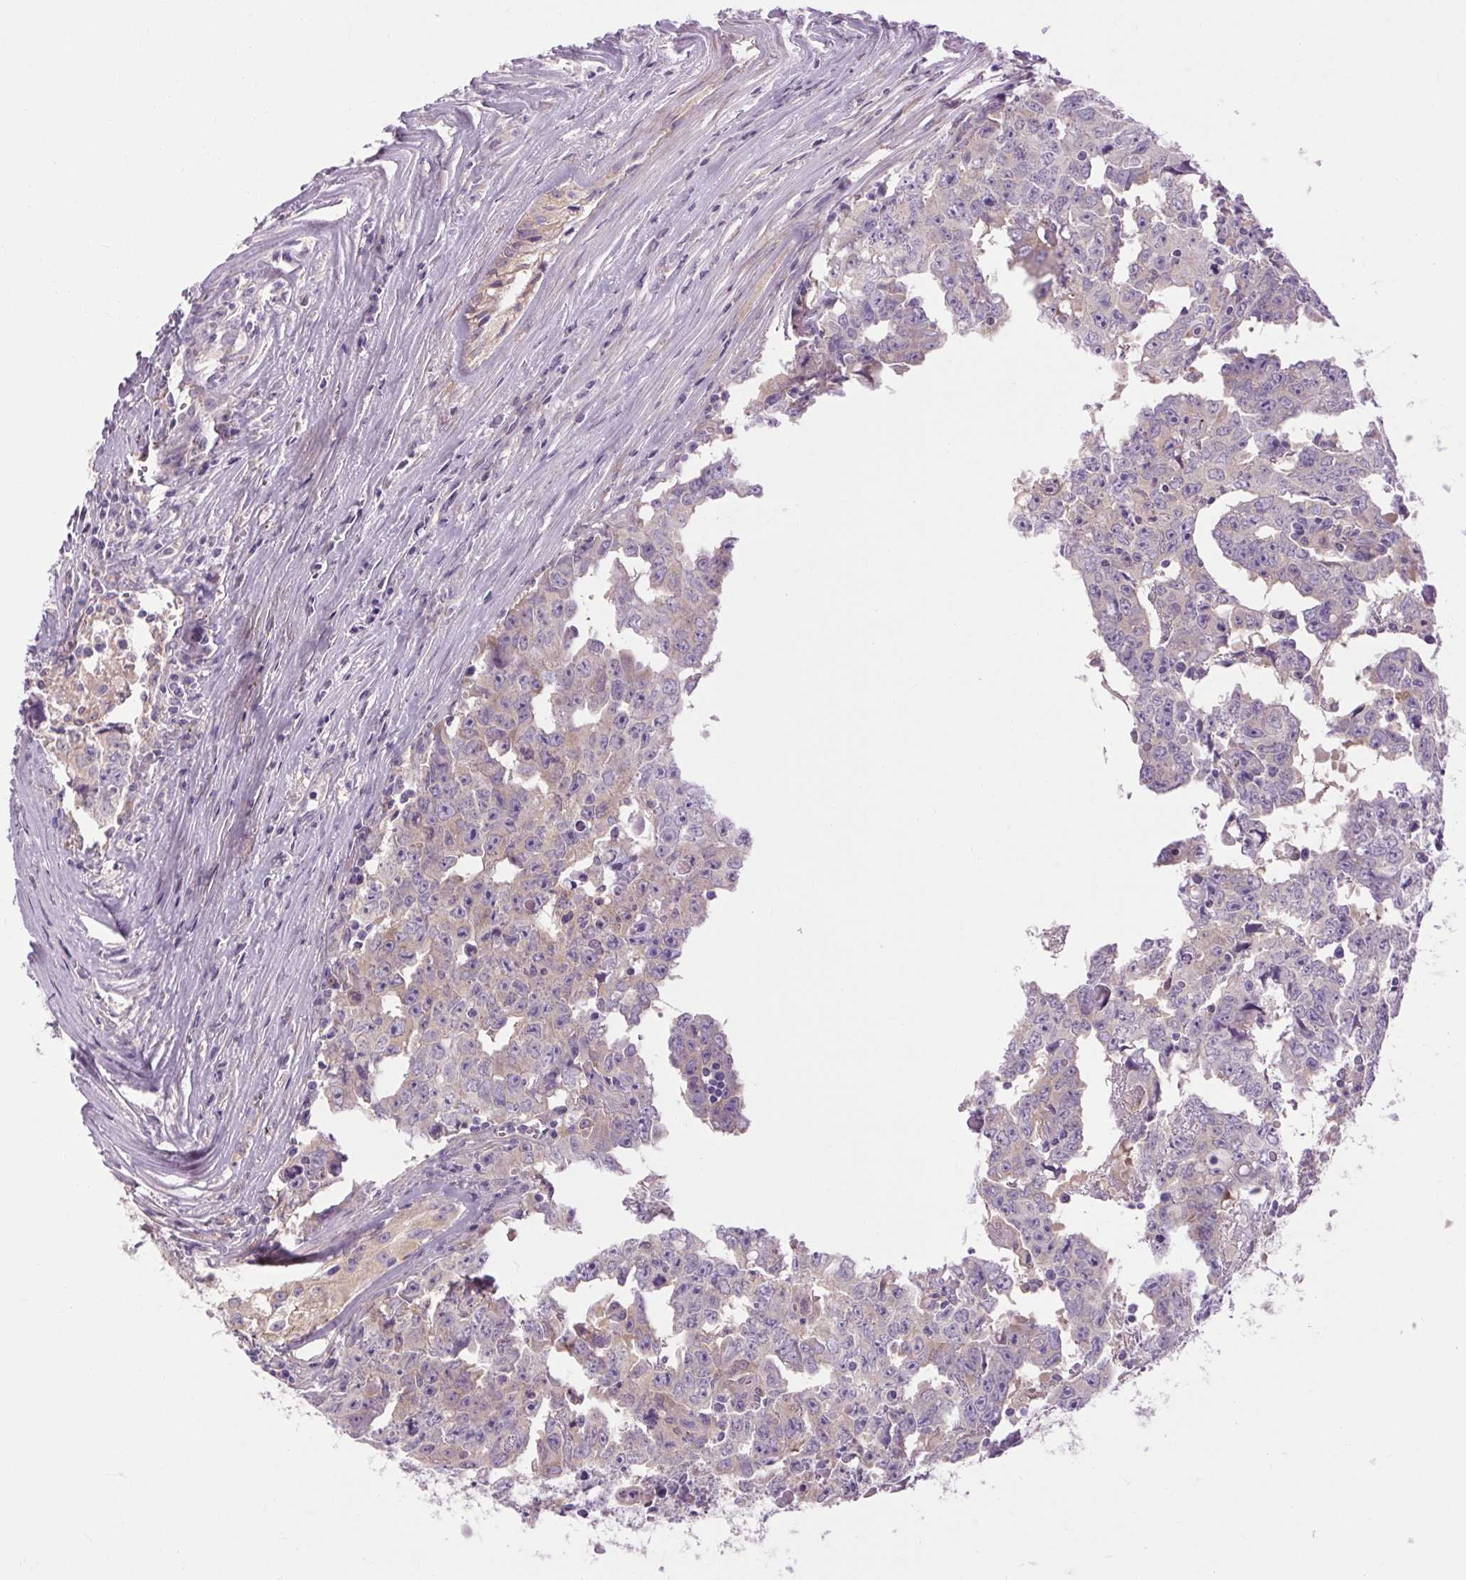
{"staining": {"intensity": "weak", "quantity": "<25%", "location": "cytoplasmic/membranous"}, "tissue": "testis cancer", "cell_type": "Tumor cells", "image_type": "cancer", "snomed": [{"axis": "morphology", "description": "Carcinoma, Embryonal, NOS"}, {"axis": "topography", "description": "Testis"}], "caption": "The photomicrograph exhibits no staining of tumor cells in embryonal carcinoma (testis).", "gene": "SOWAHC", "patient": {"sex": "male", "age": 22}}